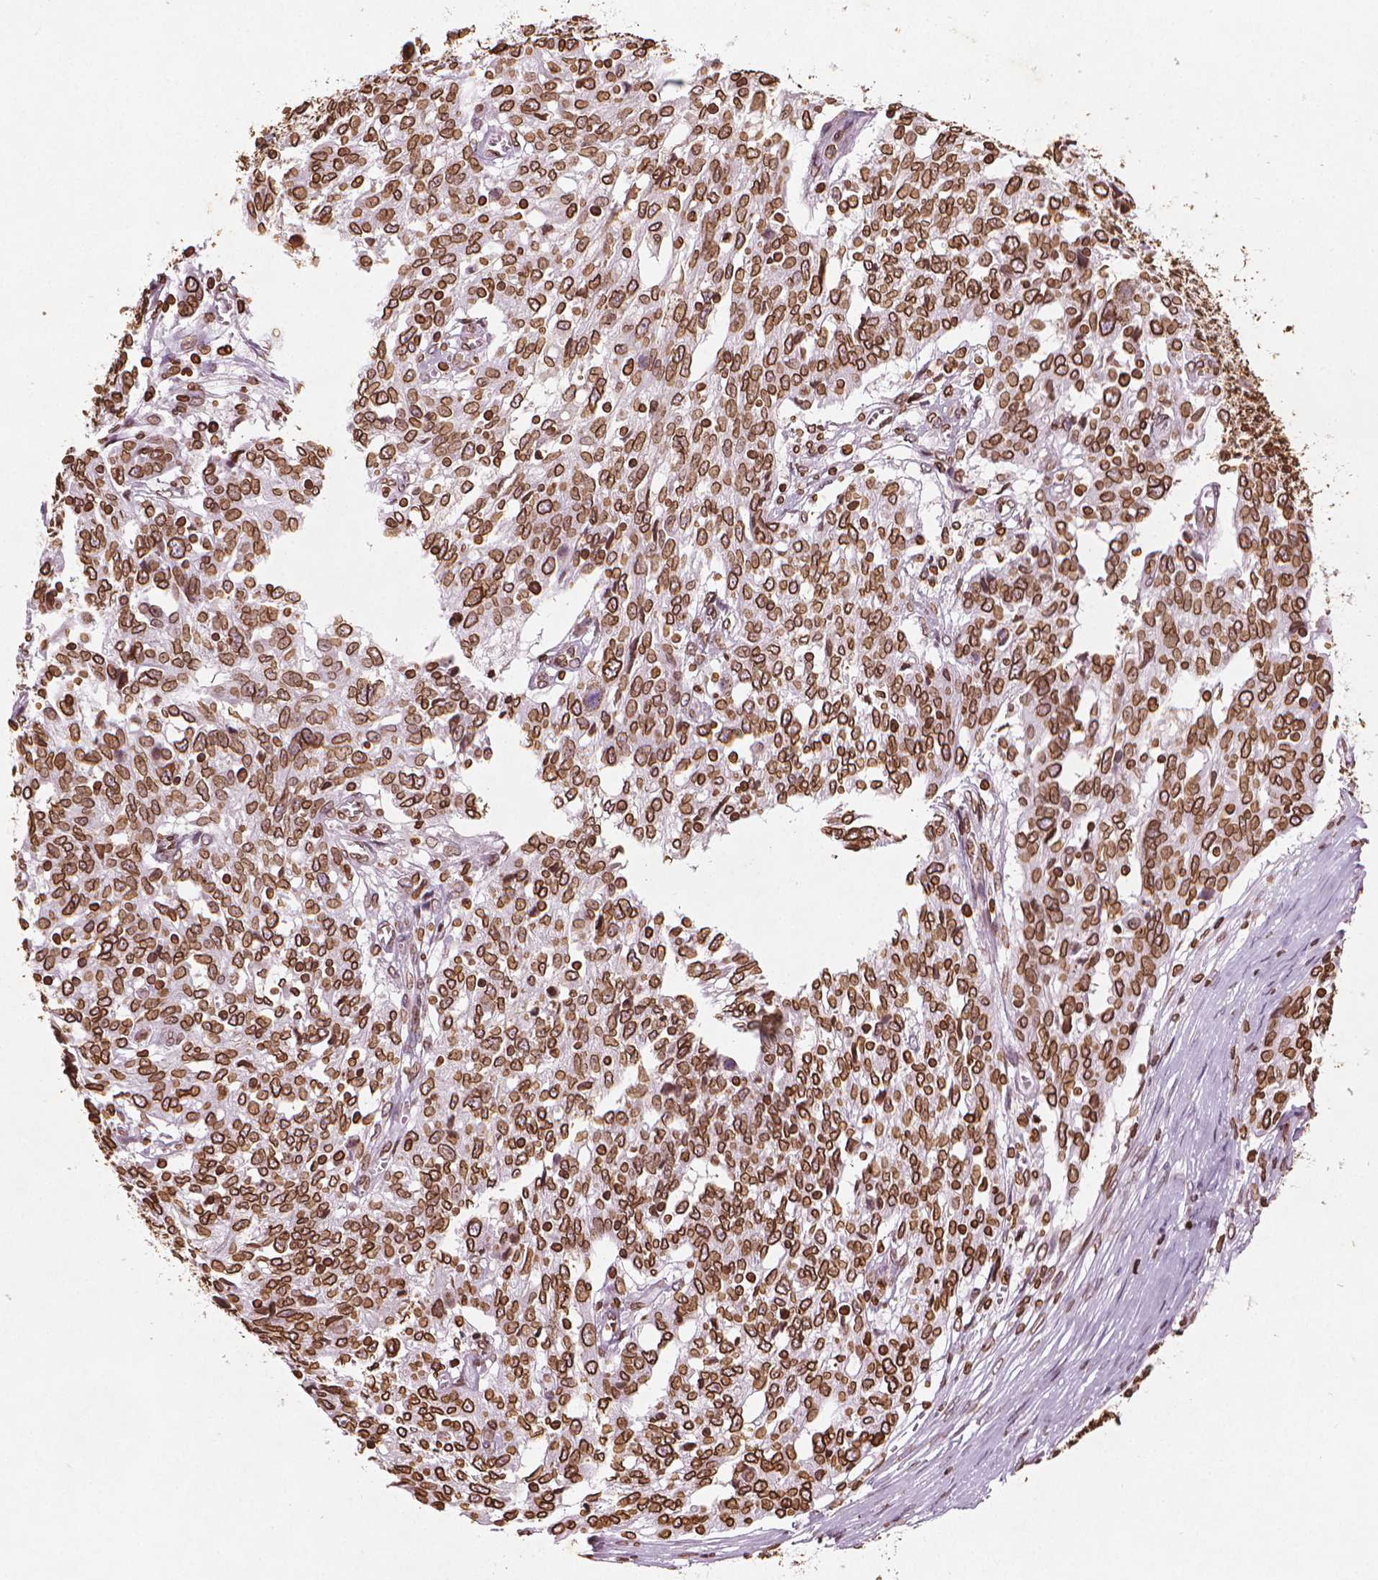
{"staining": {"intensity": "strong", "quantity": ">75%", "location": "cytoplasmic/membranous,nuclear"}, "tissue": "ovarian cancer", "cell_type": "Tumor cells", "image_type": "cancer", "snomed": [{"axis": "morphology", "description": "Cystadenocarcinoma, serous, NOS"}, {"axis": "topography", "description": "Ovary"}], "caption": "Ovarian cancer (serous cystadenocarcinoma) stained with a protein marker demonstrates strong staining in tumor cells.", "gene": "LMNB1", "patient": {"sex": "female", "age": 67}}